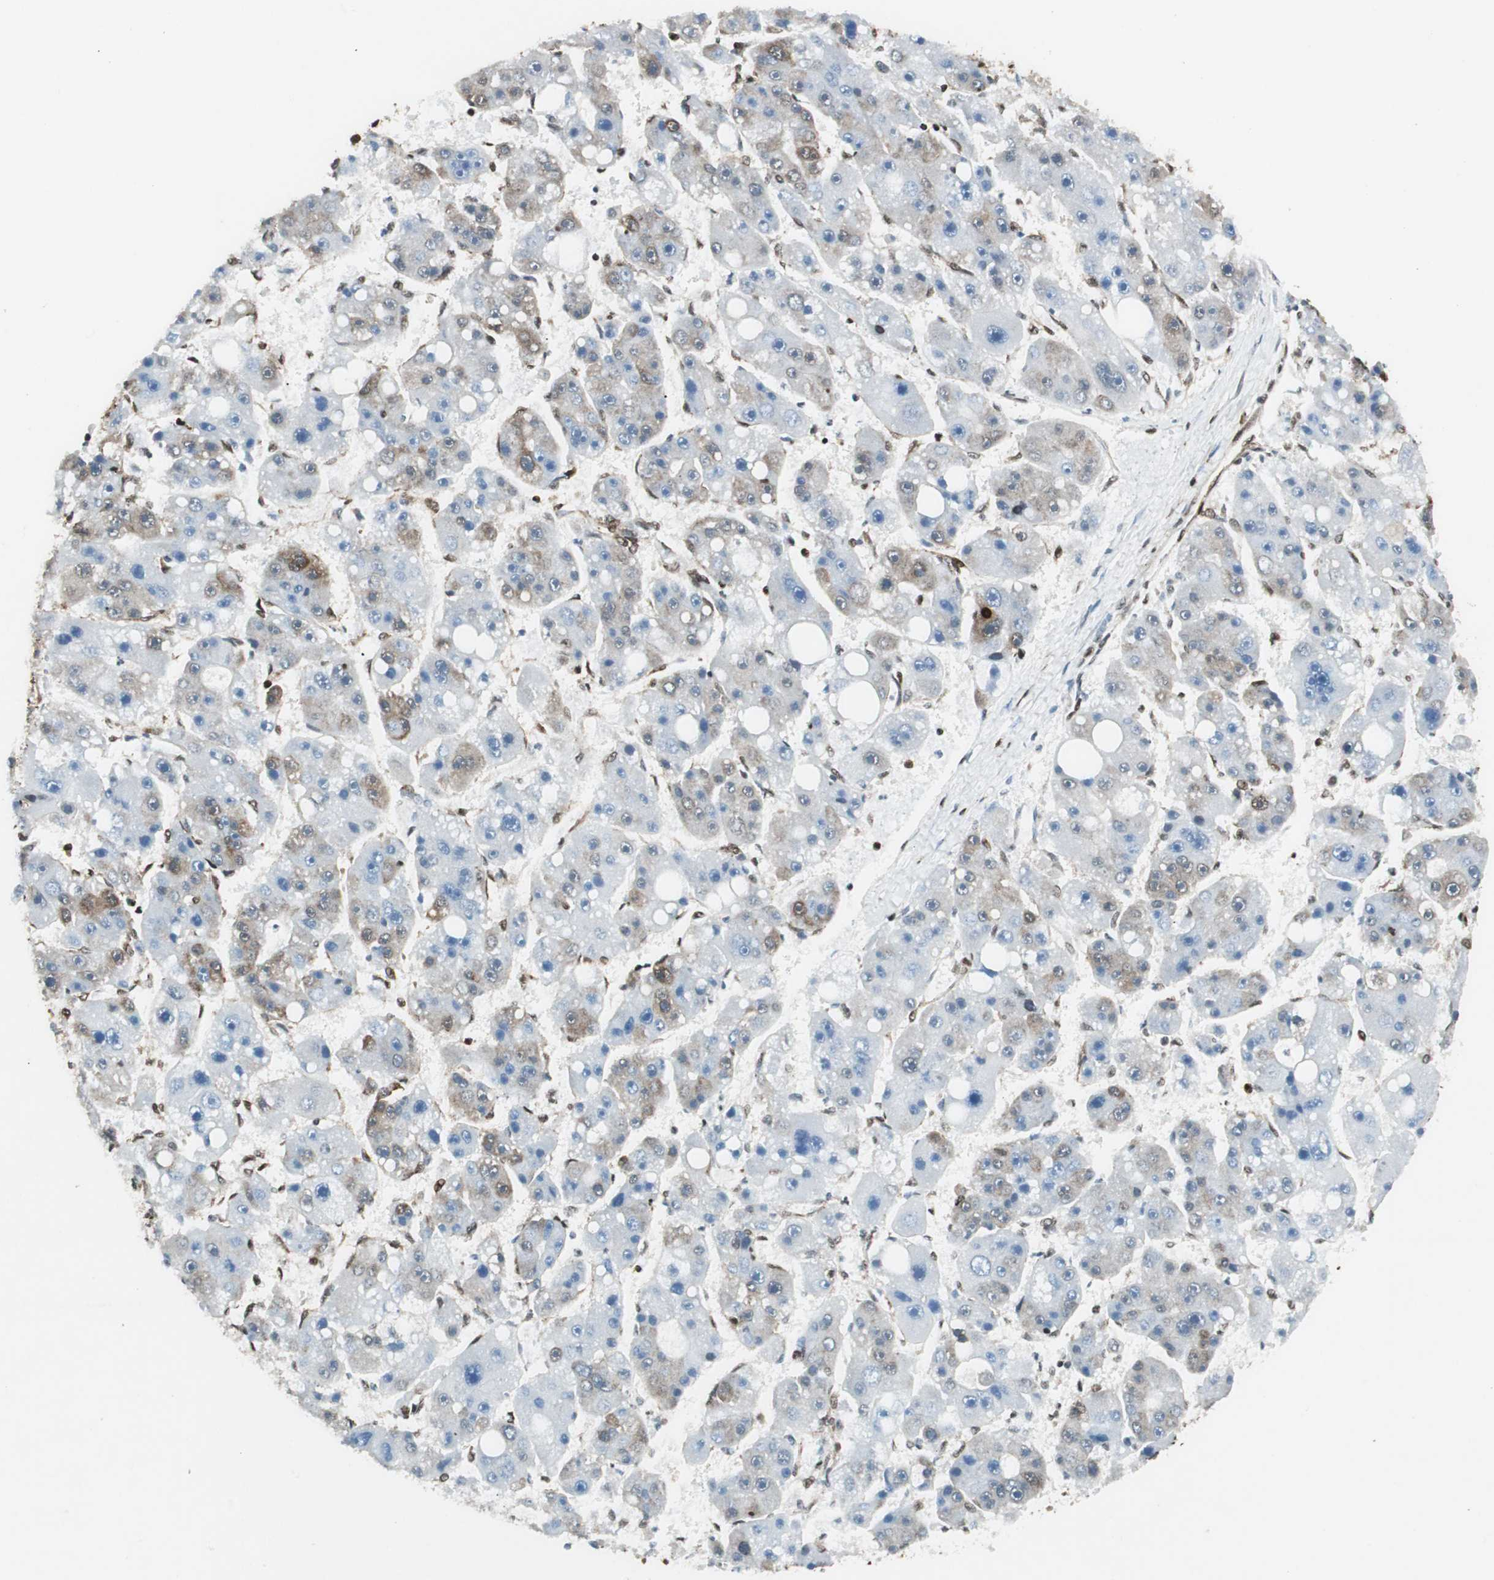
{"staining": {"intensity": "moderate", "quantity": "<25%", "location": "cytoplasmic/membranous"}, "tissue": "liver cancer", "cell_type": "Tumor cells", "image_type": "cancer", "snomed": [{"axis": "morphology", "description": "Carcinoma, Hepatocellular, NOS"}, {"axis": "topography", "description": "Liver"}], "caption": "Immunohistochemistry (IHC) of liver hepatocellular carcinoma displays low levels of moderate cytoplasmic/membranous positivity in about <25% of tumor cells. The staining is performed using DAB (3,3'-diaminobenzidine) brown chromogen to label protein expression. The nuclei are counter-stained blue using hematoxylin.", "gene": "EWSR1", "patient": {"sex": "female", "age": 61}}